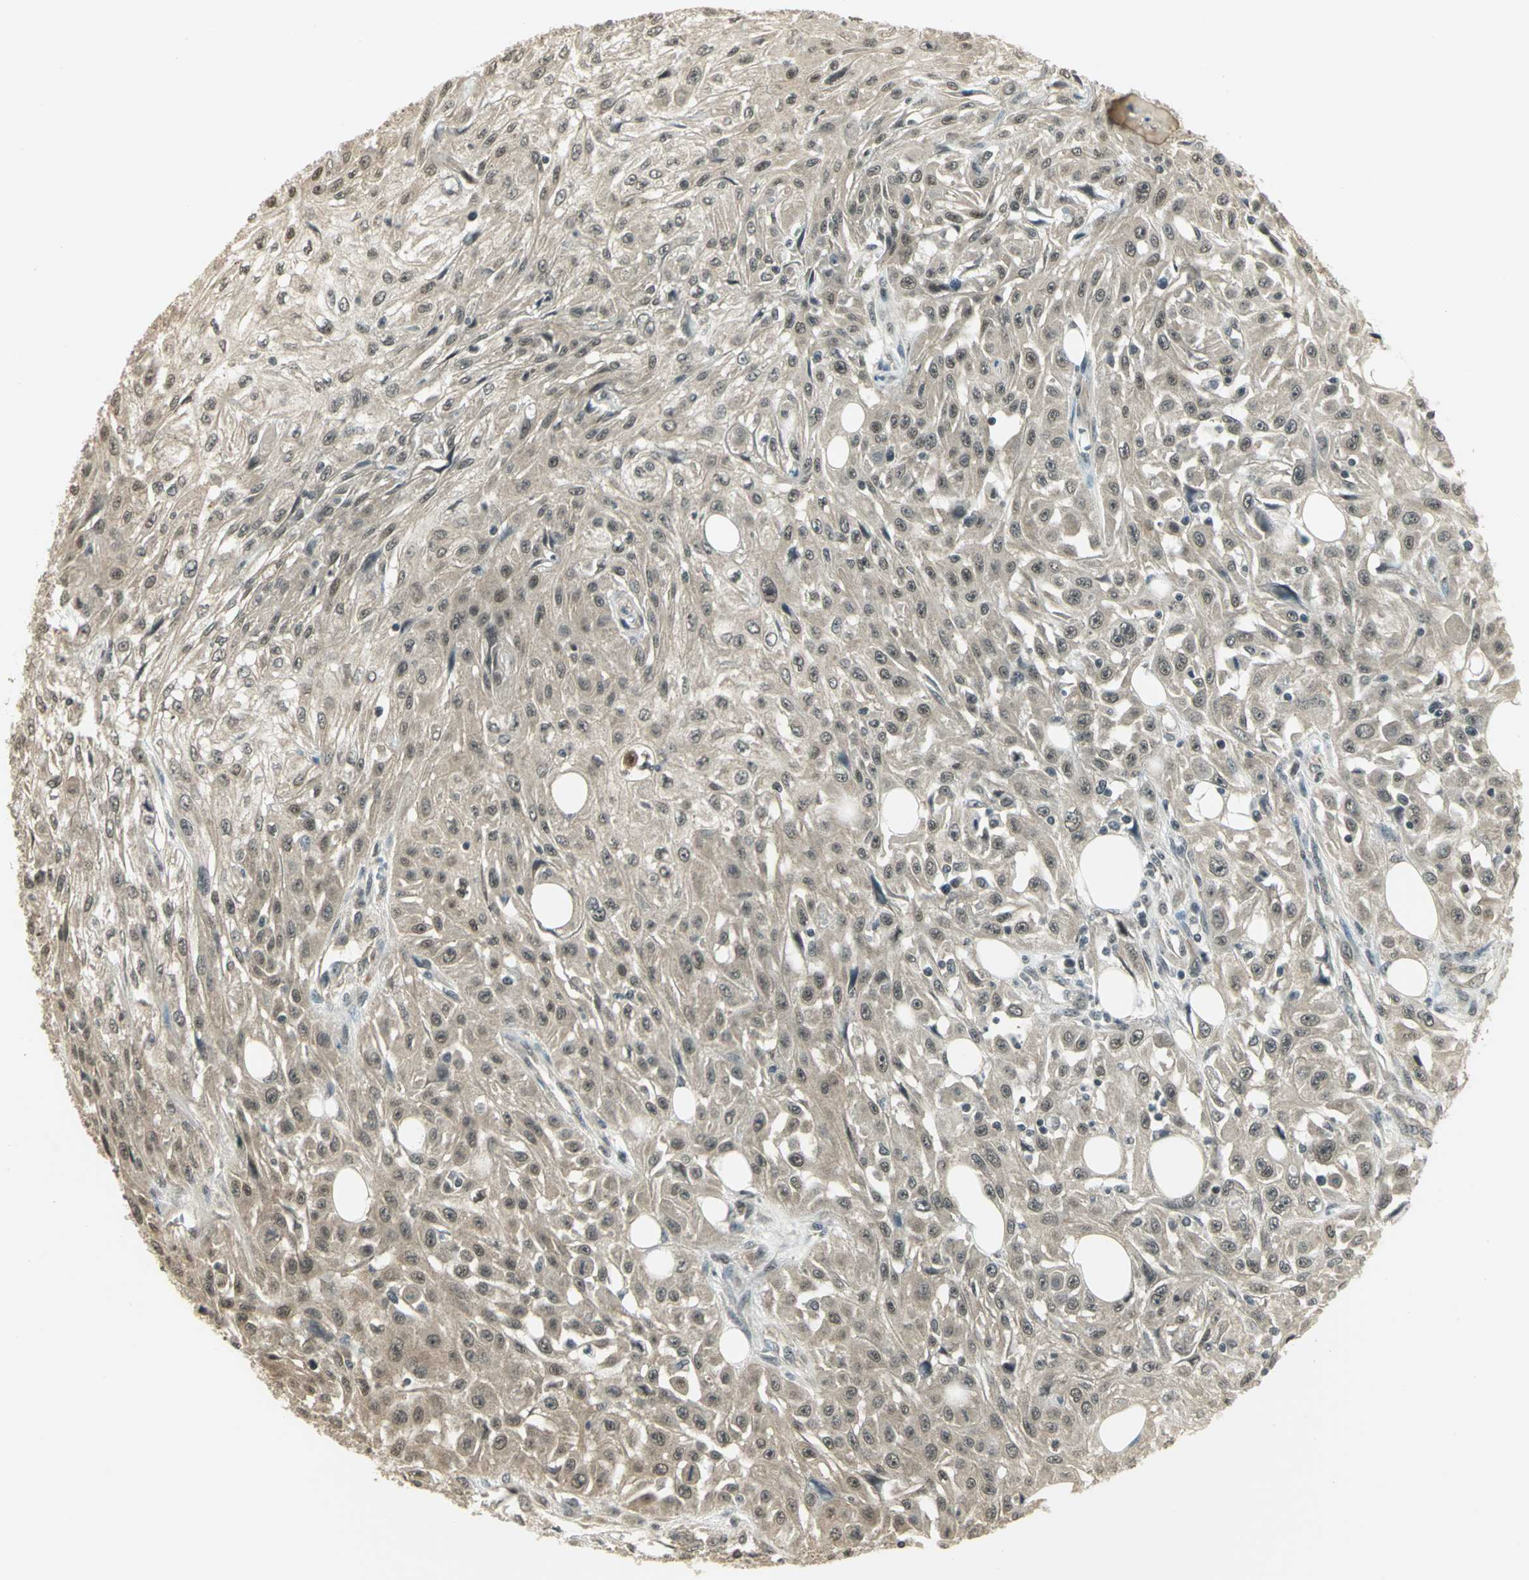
{"staining": {"intensity": "weak", "quantity": ">75%", "location": "cytoplasmic/membranous"}, "tissue": "skin cancer", "cell_type": "Tumor cells", "image_type": "cancer", "snomed": [{"axis": "morphology", "description": "Squamous cell carcinoma, NOS"}, {"axis": "topography", "description": "Skin"}], "caption": "This photomicrograph shows IHC staining of human skin squamous cell carcinoma, with low weak cytoplasmic/membranous positivity in about >75% of tumor cells.", "gene": "CDC34", "patient": {"sex": "male", "age": 75}}